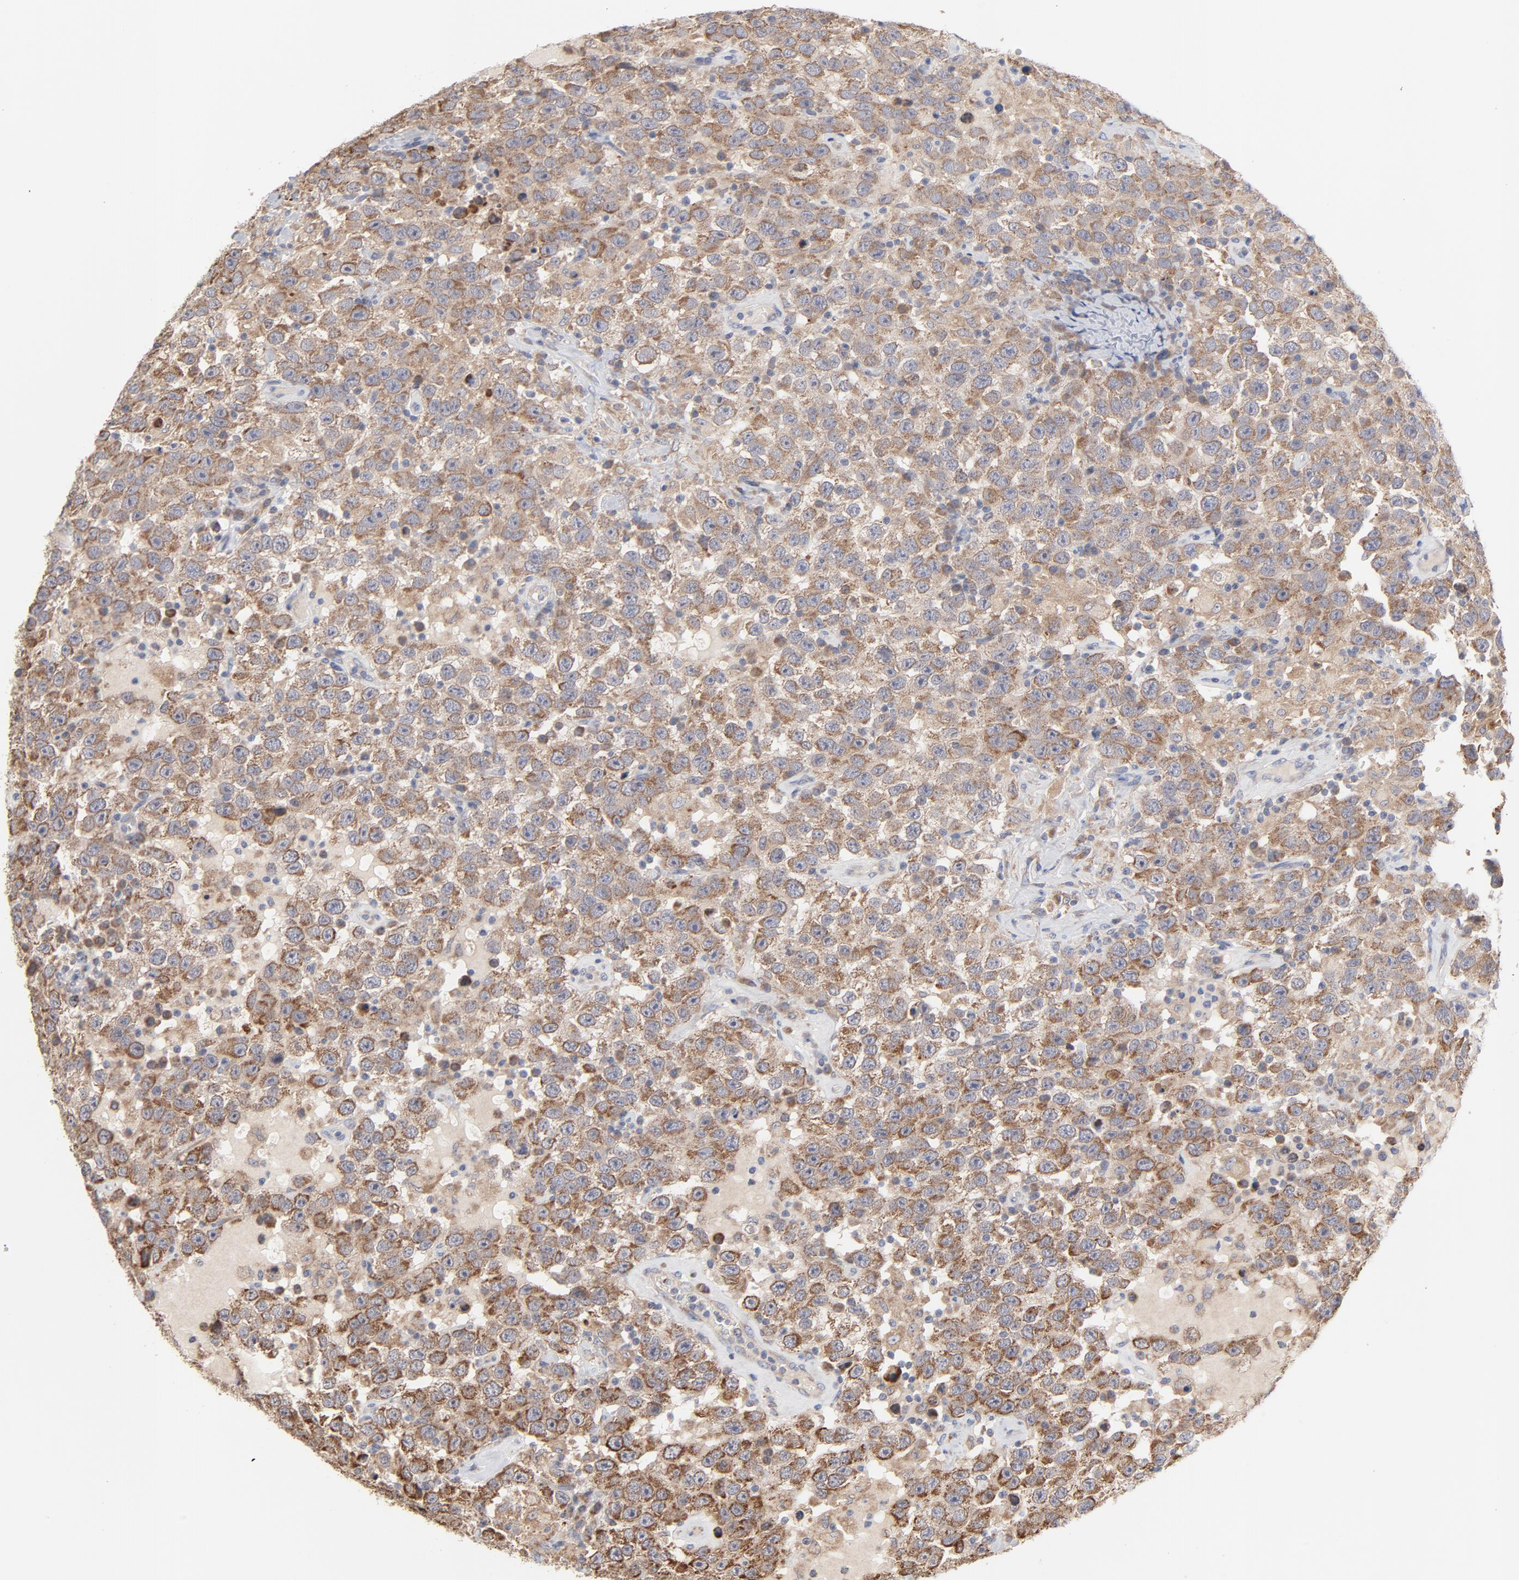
{"staining": {"intensity": "moderate", "quantity": ">75%", "location": "cytoplasmic/membranous"}, "tissue": "testis cancer", "cell_type": "Tumor cells", "image_type": "cancer", "snomed": [{"axis": "morphology", "description": "Seminoma, NOS"}, {"axis": "topography", "description": "Testis"}], "caption": "Human testis cancer stained with a protein marker displays moderate staining in tumor cells.", "gene": "PPFIBP2", "patient": {"sex": "male", "age": 41}}